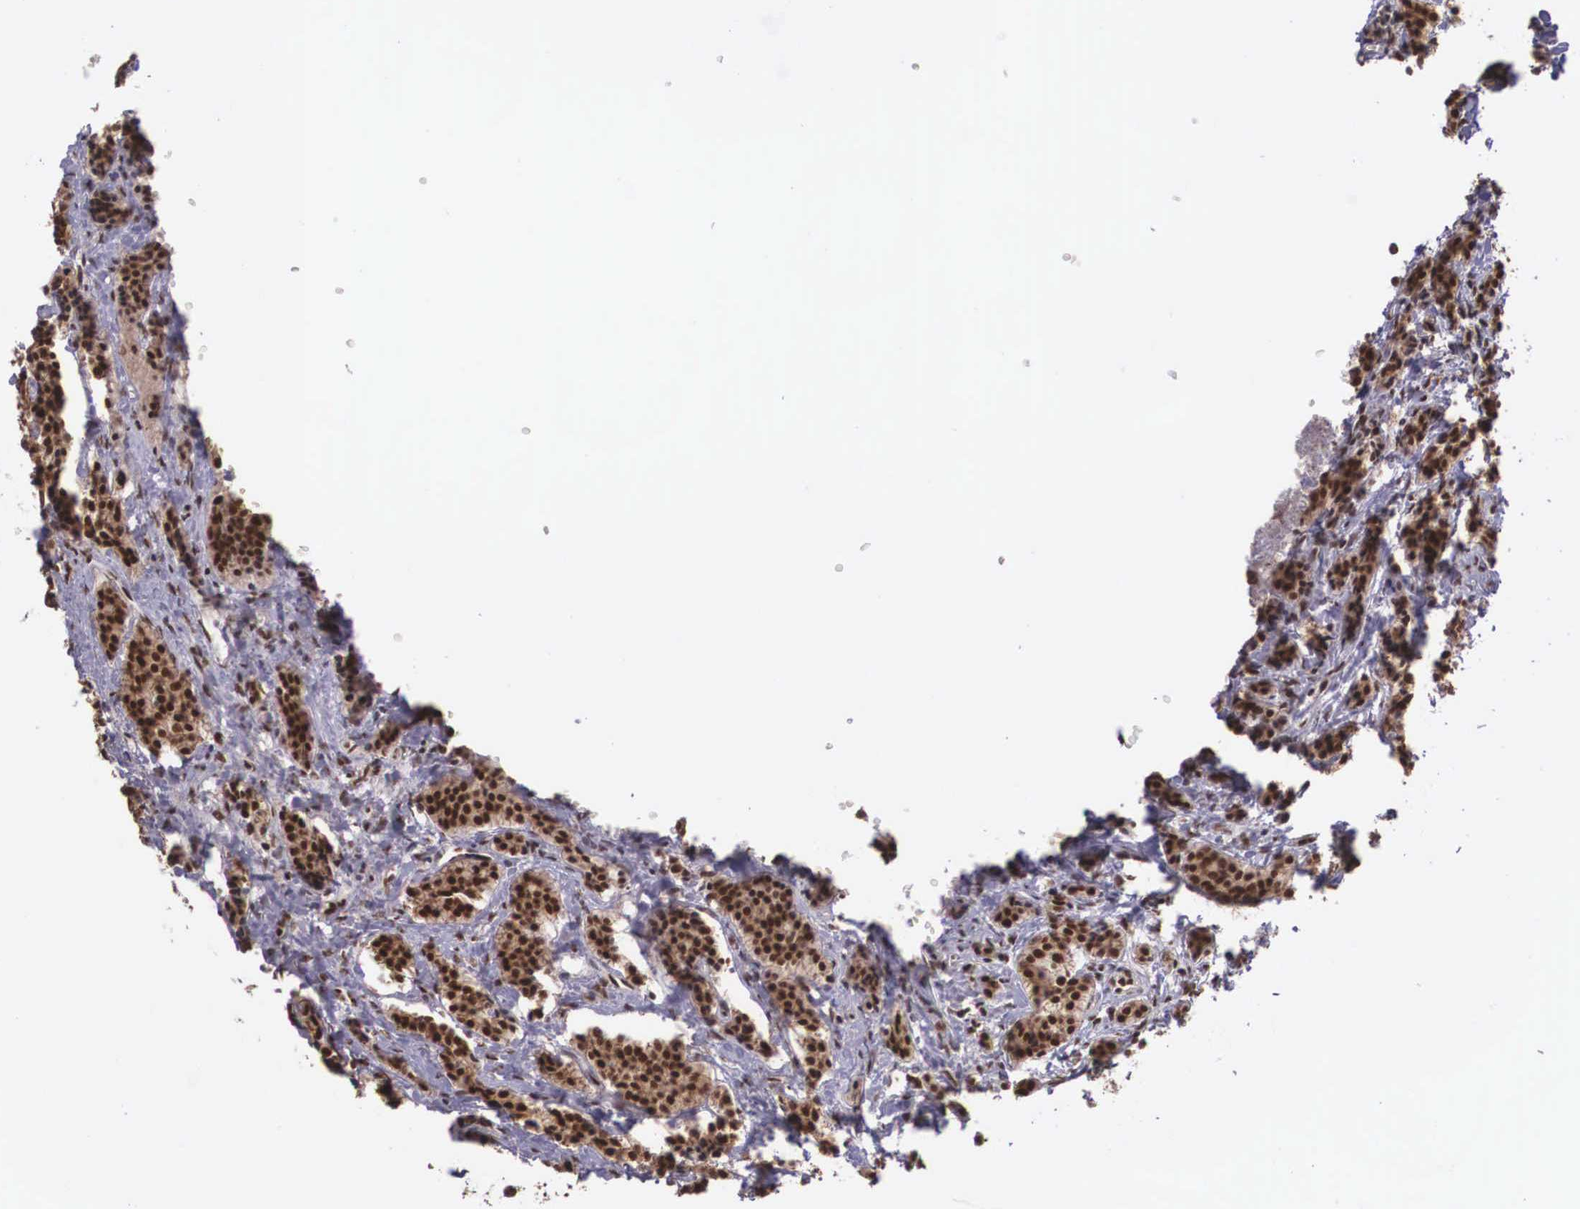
{"staining": {"intensity": "strong", "quantity": ">75%", "location": "cytoplasmic/membranous,nuclear"}, "tissue": "carcinoid", "cell_type": "Tumor cells", "image_type": "cancer", "snomed": [{"axis": "morphology", "description": "Carcinoid, malignant, NOS"}, {"axis": "topography", "description": "Small intestine"}], "caption": "A photomicrograph of human carcinoid (malignant) stained for a protein reveals strong cytoplasmic/membranous and nuclear brown staining in tumor cells. The staining was performed using DAB, with brown indicating positive protein expression. Nuclei are stained blue with hematoxylin.", "gene": "POLR2F", "patient": {"sex": "male", "age": 63}}